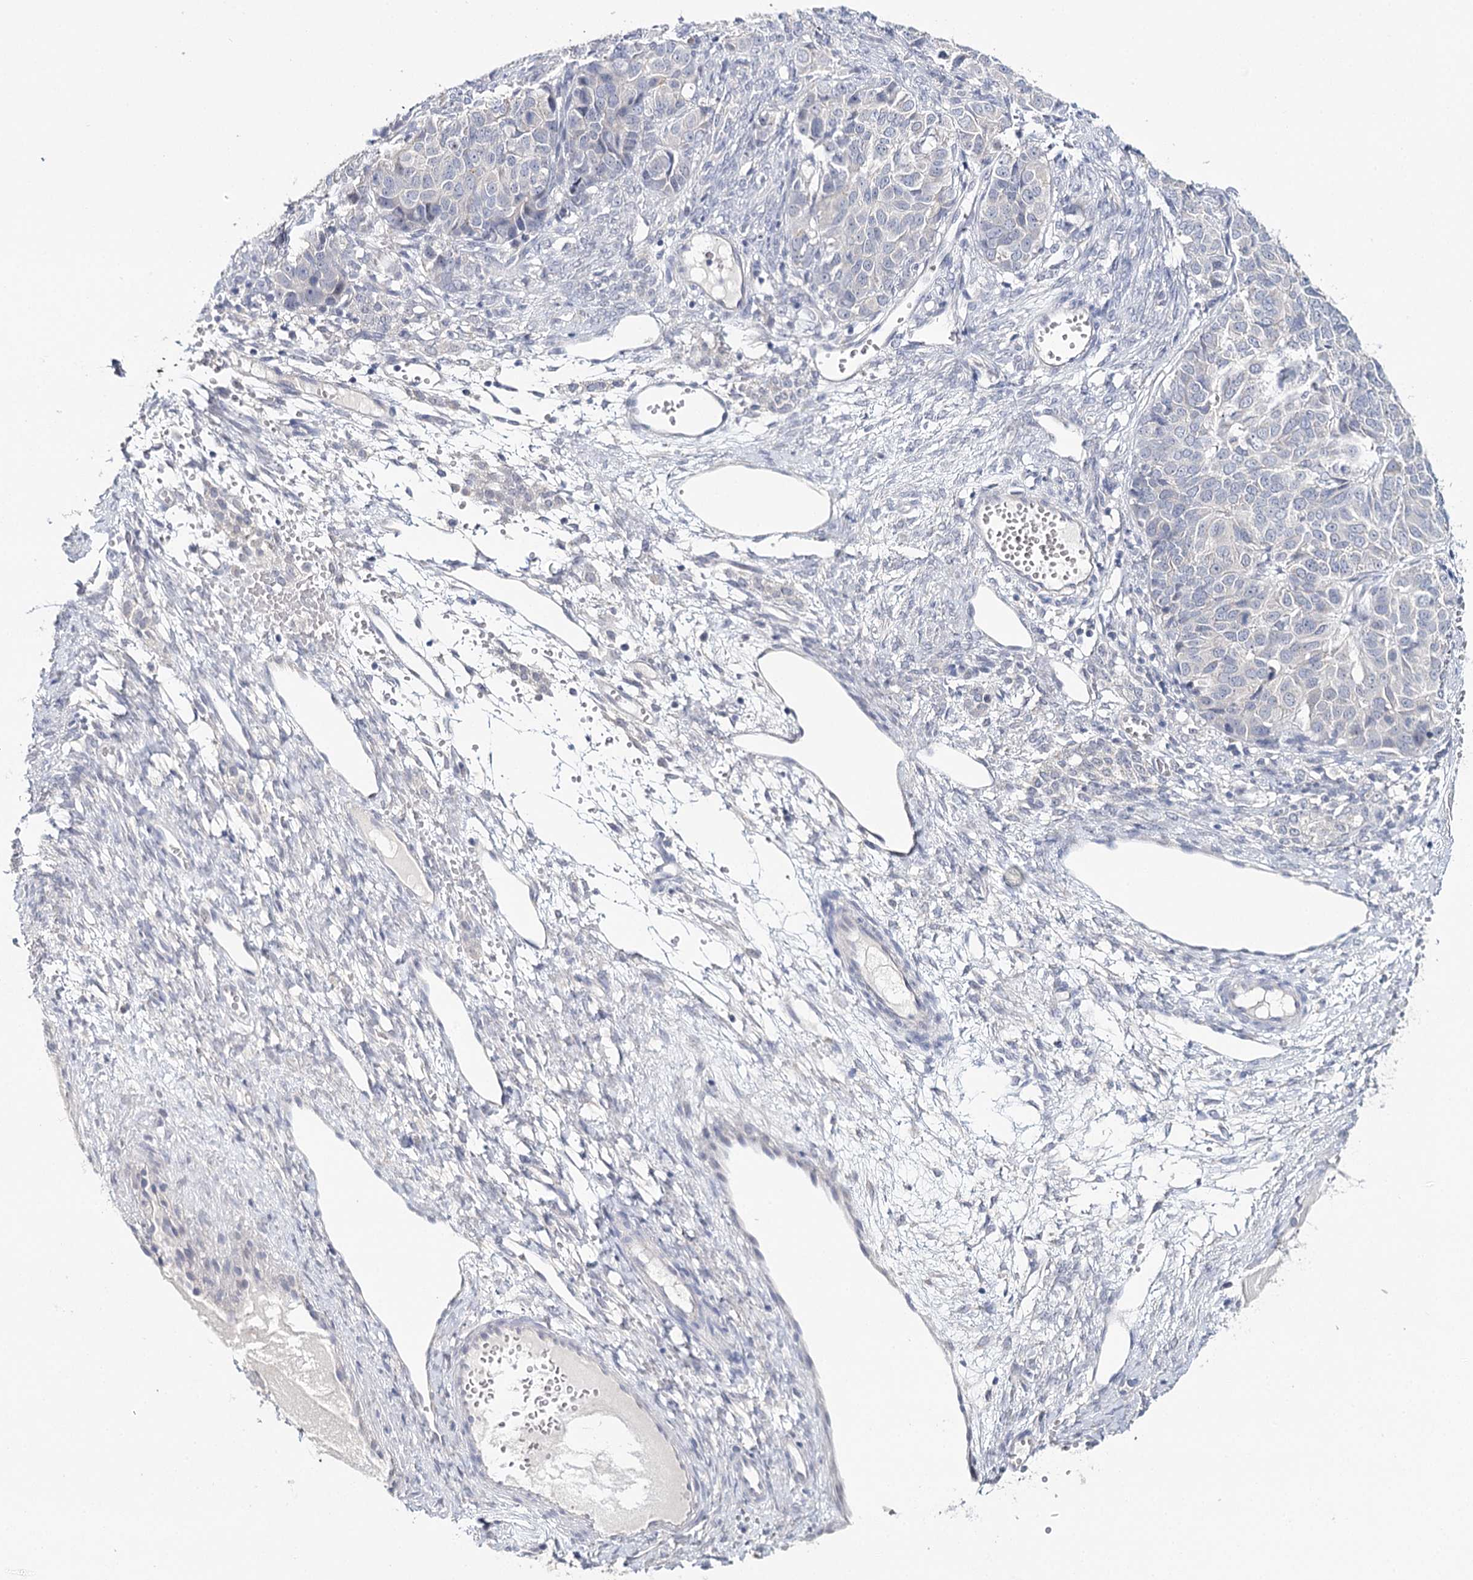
{"staining": {"intensity": "negative", "quantity": "none", "location": "none"}, "tissue": "ovarian cancer", "cell_type": "Tumor cells", "image_type": "cancer", "snomed": [{"axis": "morphology", "description": "Carcinoma, endometroid"}, {"axis": "topography", "description": "Ovary"}], "caption": "Ovarian cancer stained for a protein using IHC shows no staining tumor cells.", "gene": "TP53", "patient": {"sex": "female", "age": 51}}